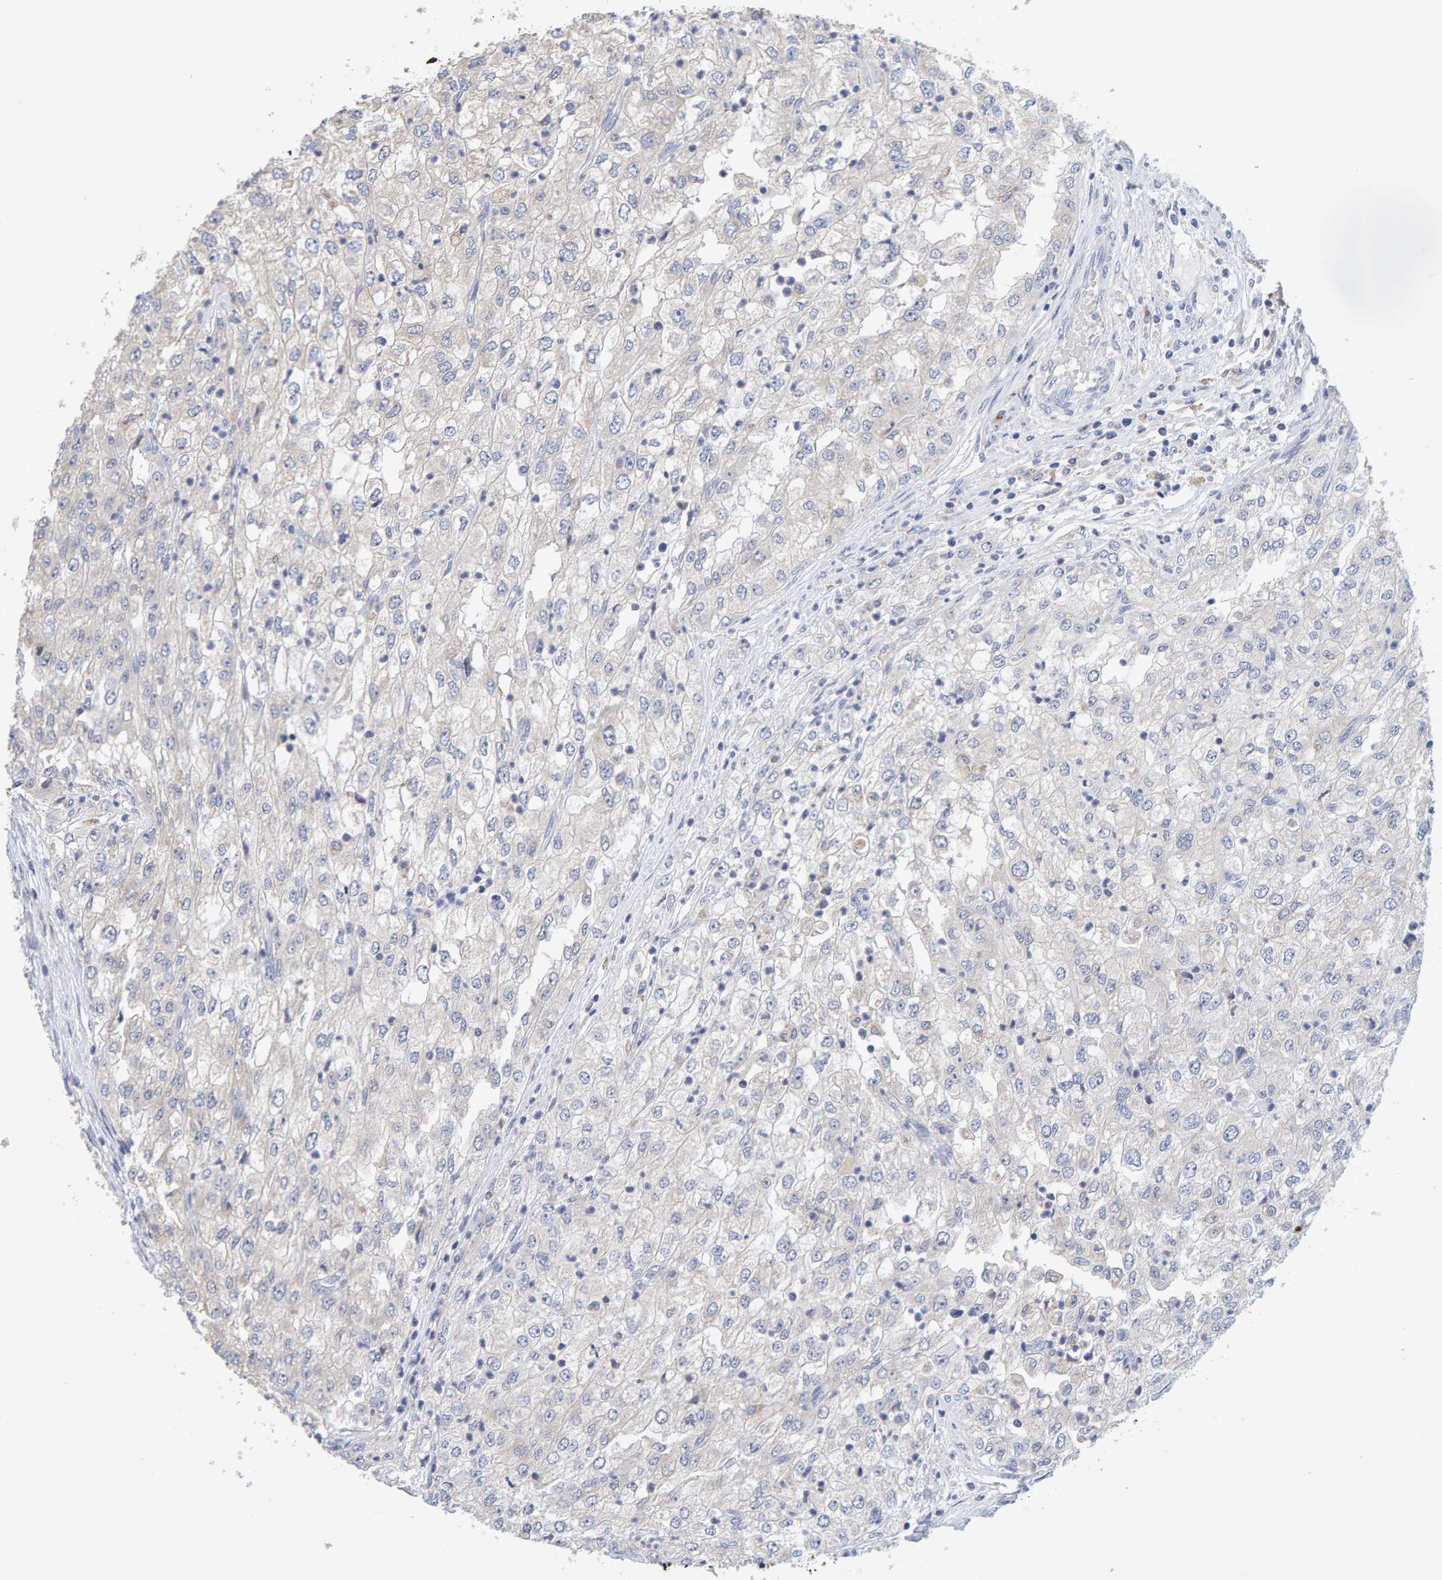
{"staining": {"intensity": "negative", "quantity": "none", "location": "none"}, "tissue": "renal cancer", "cell_type": "Tumor cells", "image_type": "cancer", "snomed": [{"axis": "morphology", "description": "Adenocarcinoma, NOS"}, {"axis": "topography", "description": "Kidney"}], "caption": "Protein analysis of renal cancer shows no significant staining in tumor cells.", "gene": "SGPL1", "patient": {"sex": "female", "age": 54}}